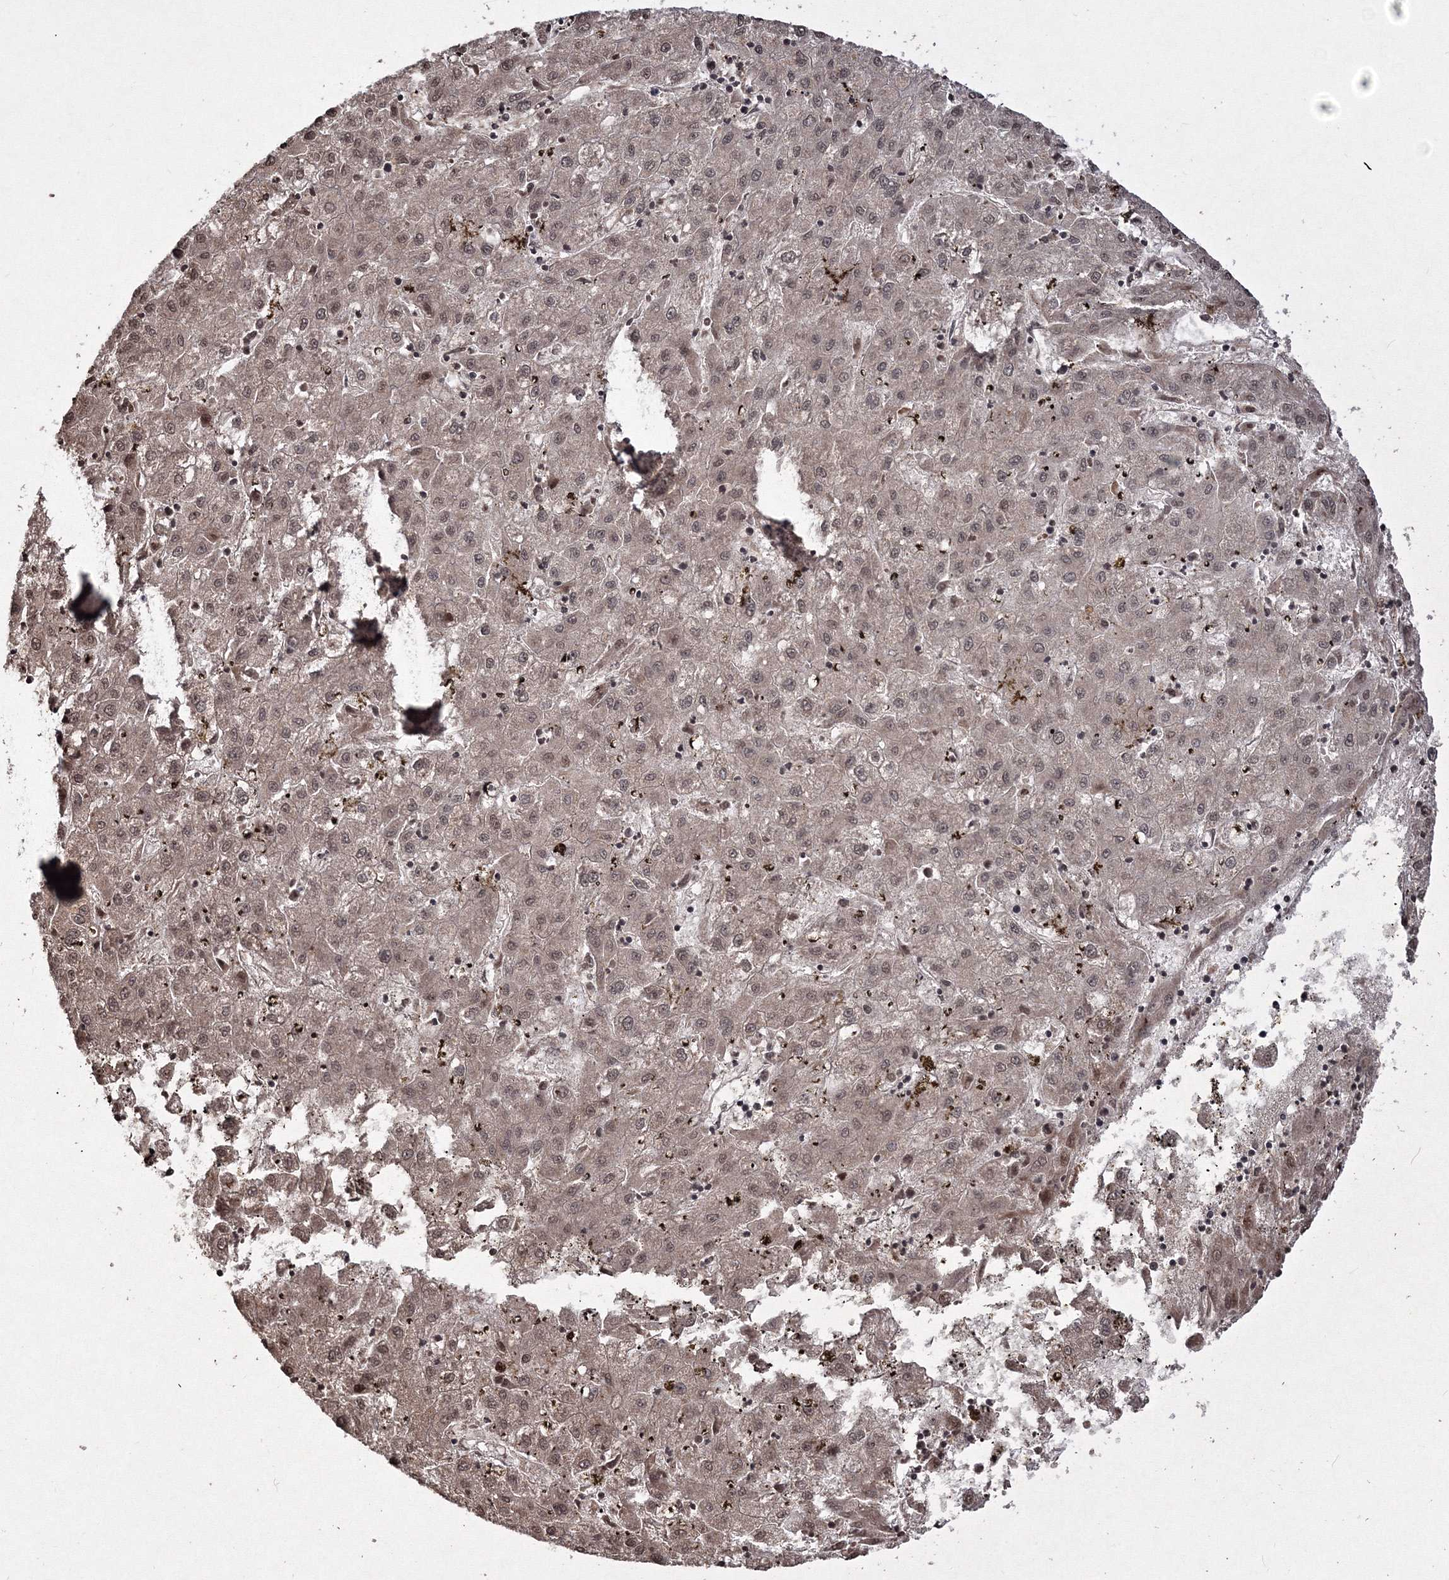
{"staining": {"intensity": "moderate", "quantity": ">75%", "location": "nuclear"}, "tissue": "liver cancer", "cell_type": "Tumor cells", "image_type": "cancer", "snomed": [{"axis": "morphology", "description": "Carcinoma, Hepatocellular, NOS"}, {"axis": "topography", "description": "Liver"}], "caption": "IHC photomicrograph of hepatocellular carcinoma (liver) stained for a protein (brown), which demonstrates medium levels of moderate nuclear staining in approximately >75% of tumor cells.", "gene": "PEX13", "patient": {"sex": "male", "age": 72}}